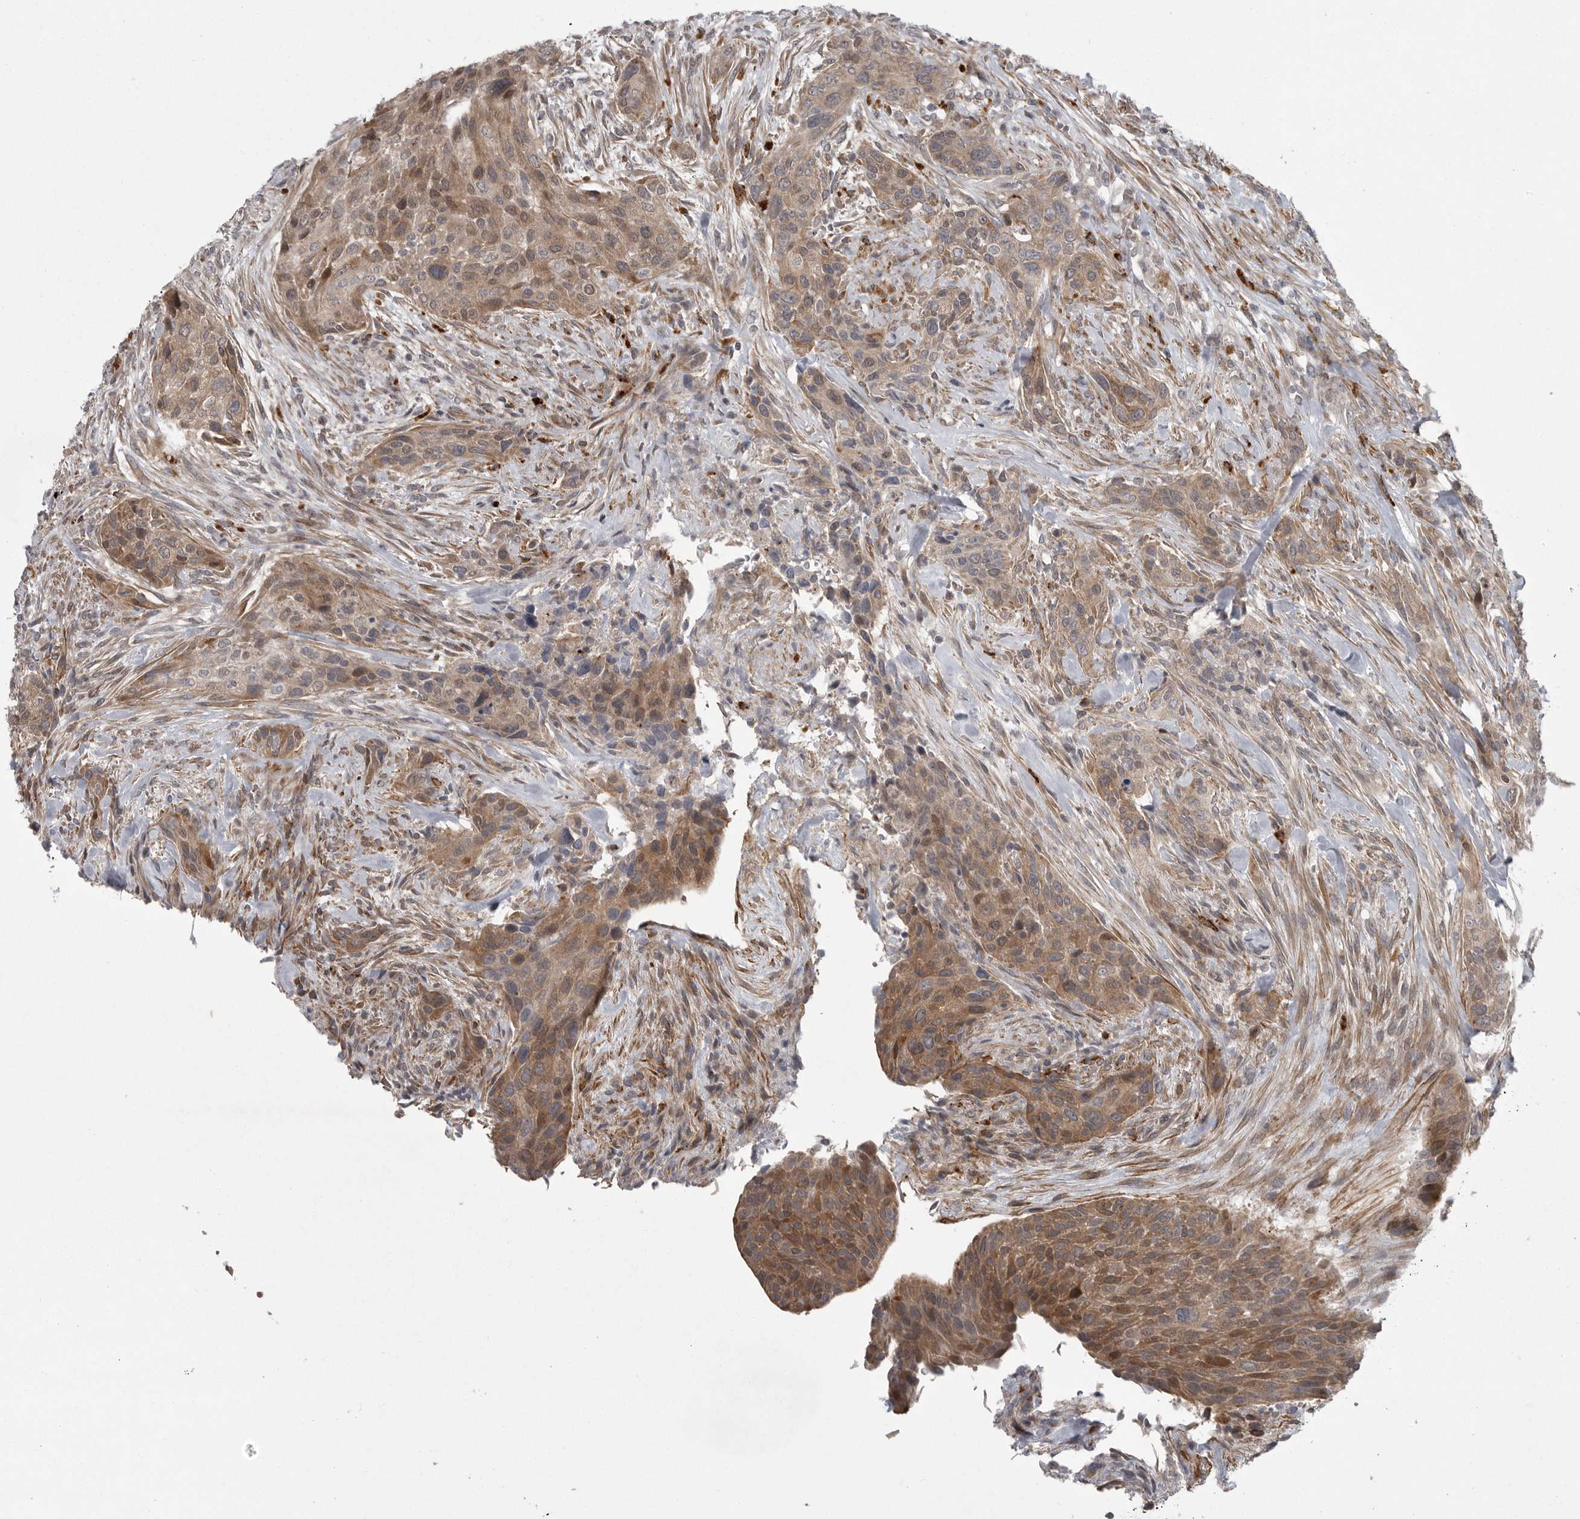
{"staining": {"intensity": "moderate", "quantity": ">75%", "location": "cytoplasmic/membranous,nuclear"}, "tissue": "urothelial cancer", "cell_type": "Tumor cells", "image_type": "cancer", "snomed": [{"axis": "morphology", "description": "Urothelial carcinoma, High grade"}, {"axis": "topography", "description": "Urinary bladder"}], "caption": "Protein expression analysis of human high-grade urothelial carcinoma reveals moderate cytoplasmic/membranous and nuclear staining in approximately >75% of tumor cells. The staining is performed using DAB brown chromogen to label protein expression. The nuclei are counter-stained blue using hematoxylin.", "gene": "PPP1R9A", "patient": {"sex": "male", "age": 35}}